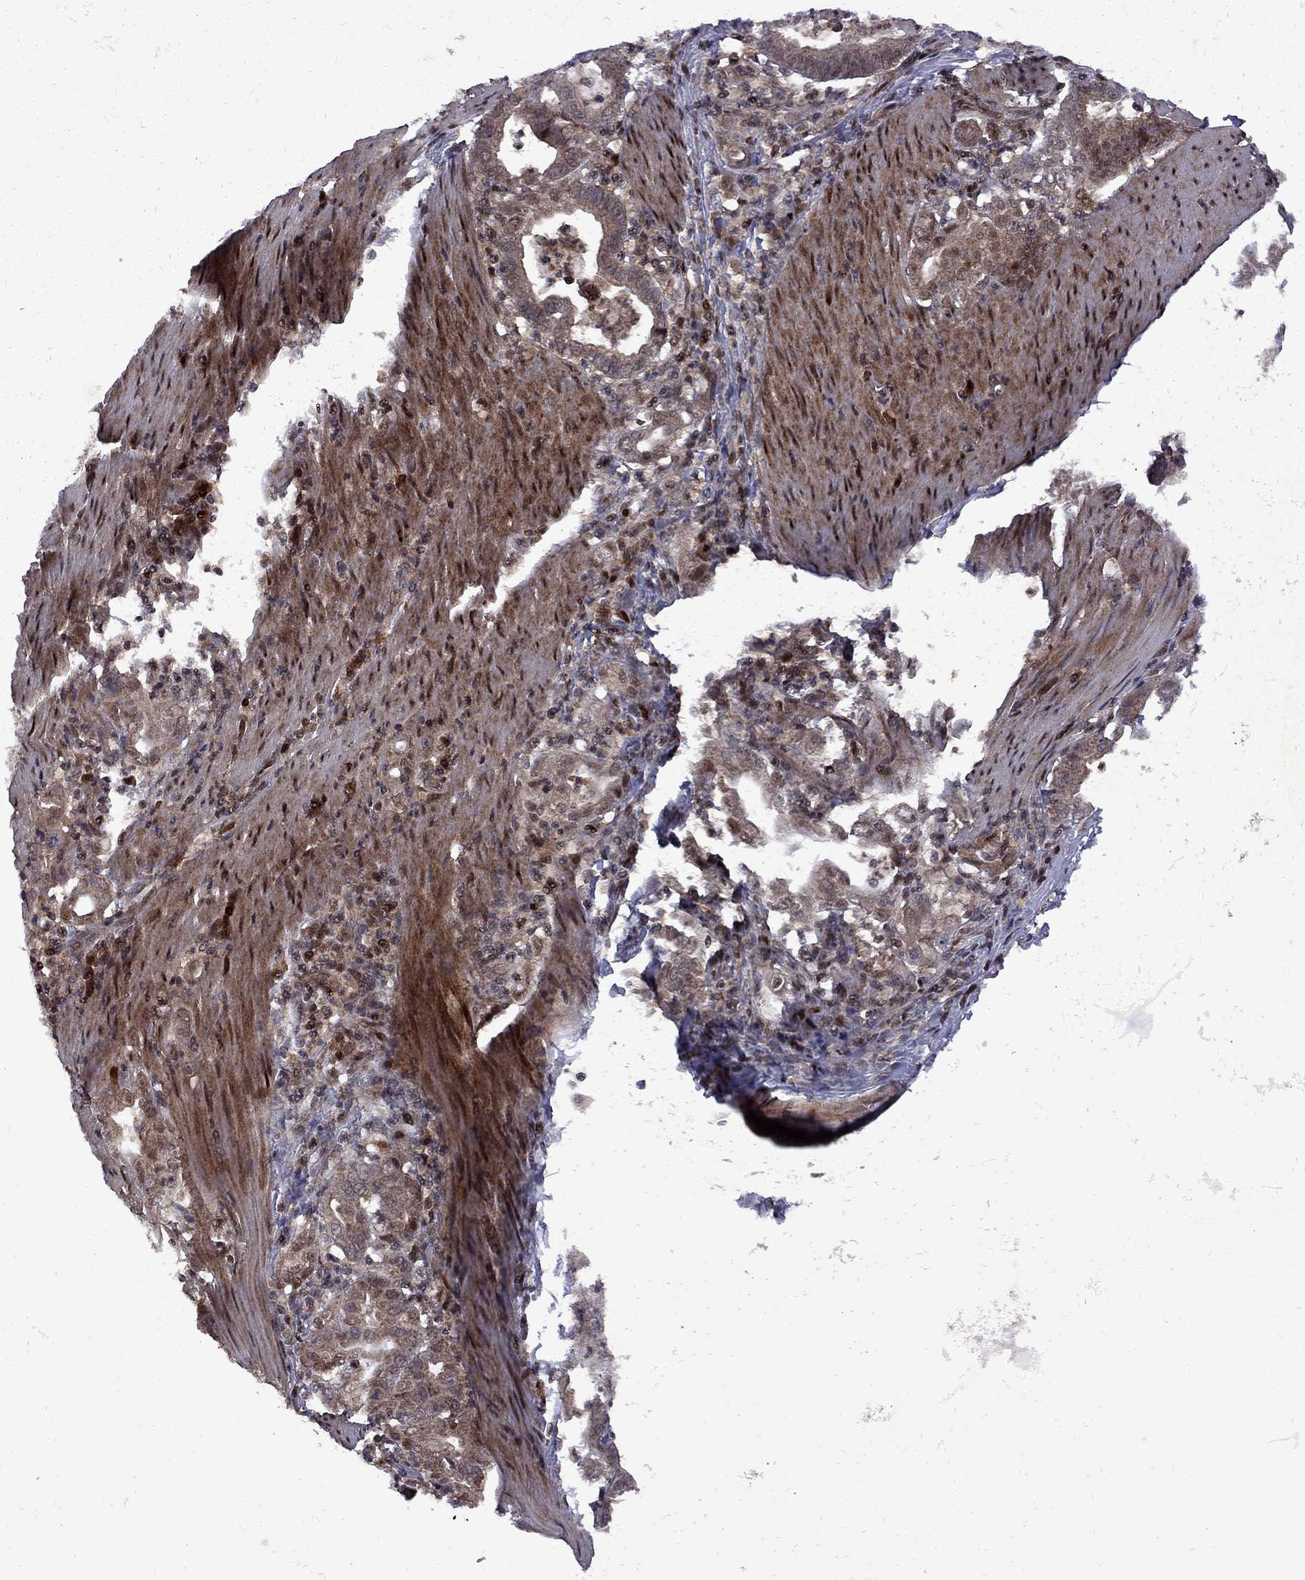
{"staining": {"intensity": "moderate", "quantity": "25%-75%", "location": "cytoplasmic/membranous"}, "tissue": "stomach cancer", "cell_type": "Tumor cells", "image_type": "cancer", "snomed": [{"axis": "morphology", "description": "Adenocarcinoma, NOS"}, {"axis": "topography", "description": "Stomach, upper"}], "caption": "A brown stain labels moderate cytoplasmic/membranous staining of a protein in human stomach cancer (adenocarcinoma) tumor cells.", "gene": "IPP", "patient": {"sex": "female", "age": 79}}